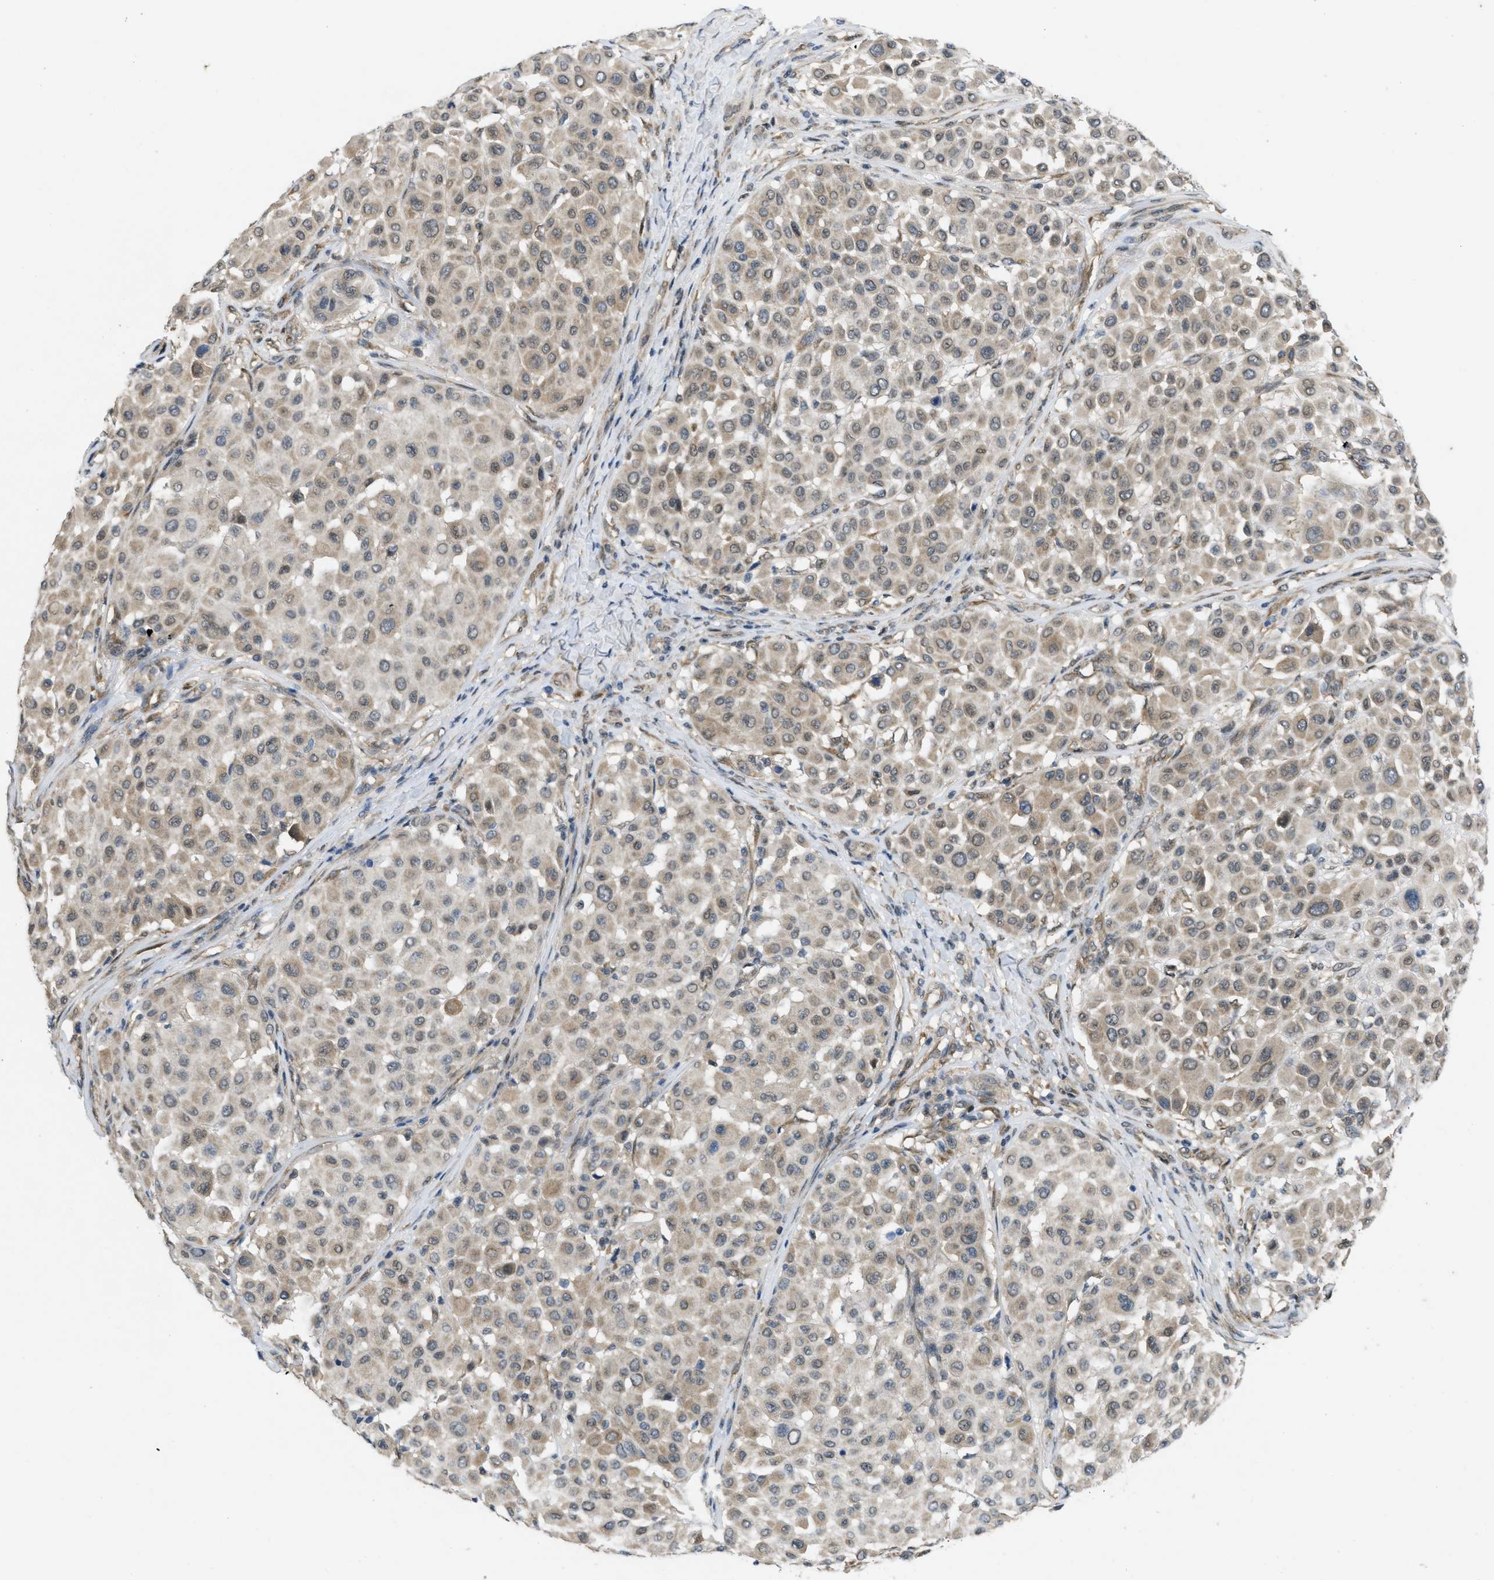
{"staining": {"intensity": "weak", "quantity": "25%-75%", "location": "cytoplasmic/membranous"}, "tissue": "melanoma", "cell_type": "Tumor cells", "image_type": "cancer", "snomed": [{"axis": "morphology", "description": "Malignant melanoma, Metastatic site"}, {"axis": "topography", "description": "Soft tissue"}], "caption": "Melanoma stained with a protein marker reveals weak staining in tumor cells.", "gene": "IFNLR1", "patient": {"sex": "male", "age": 41}}